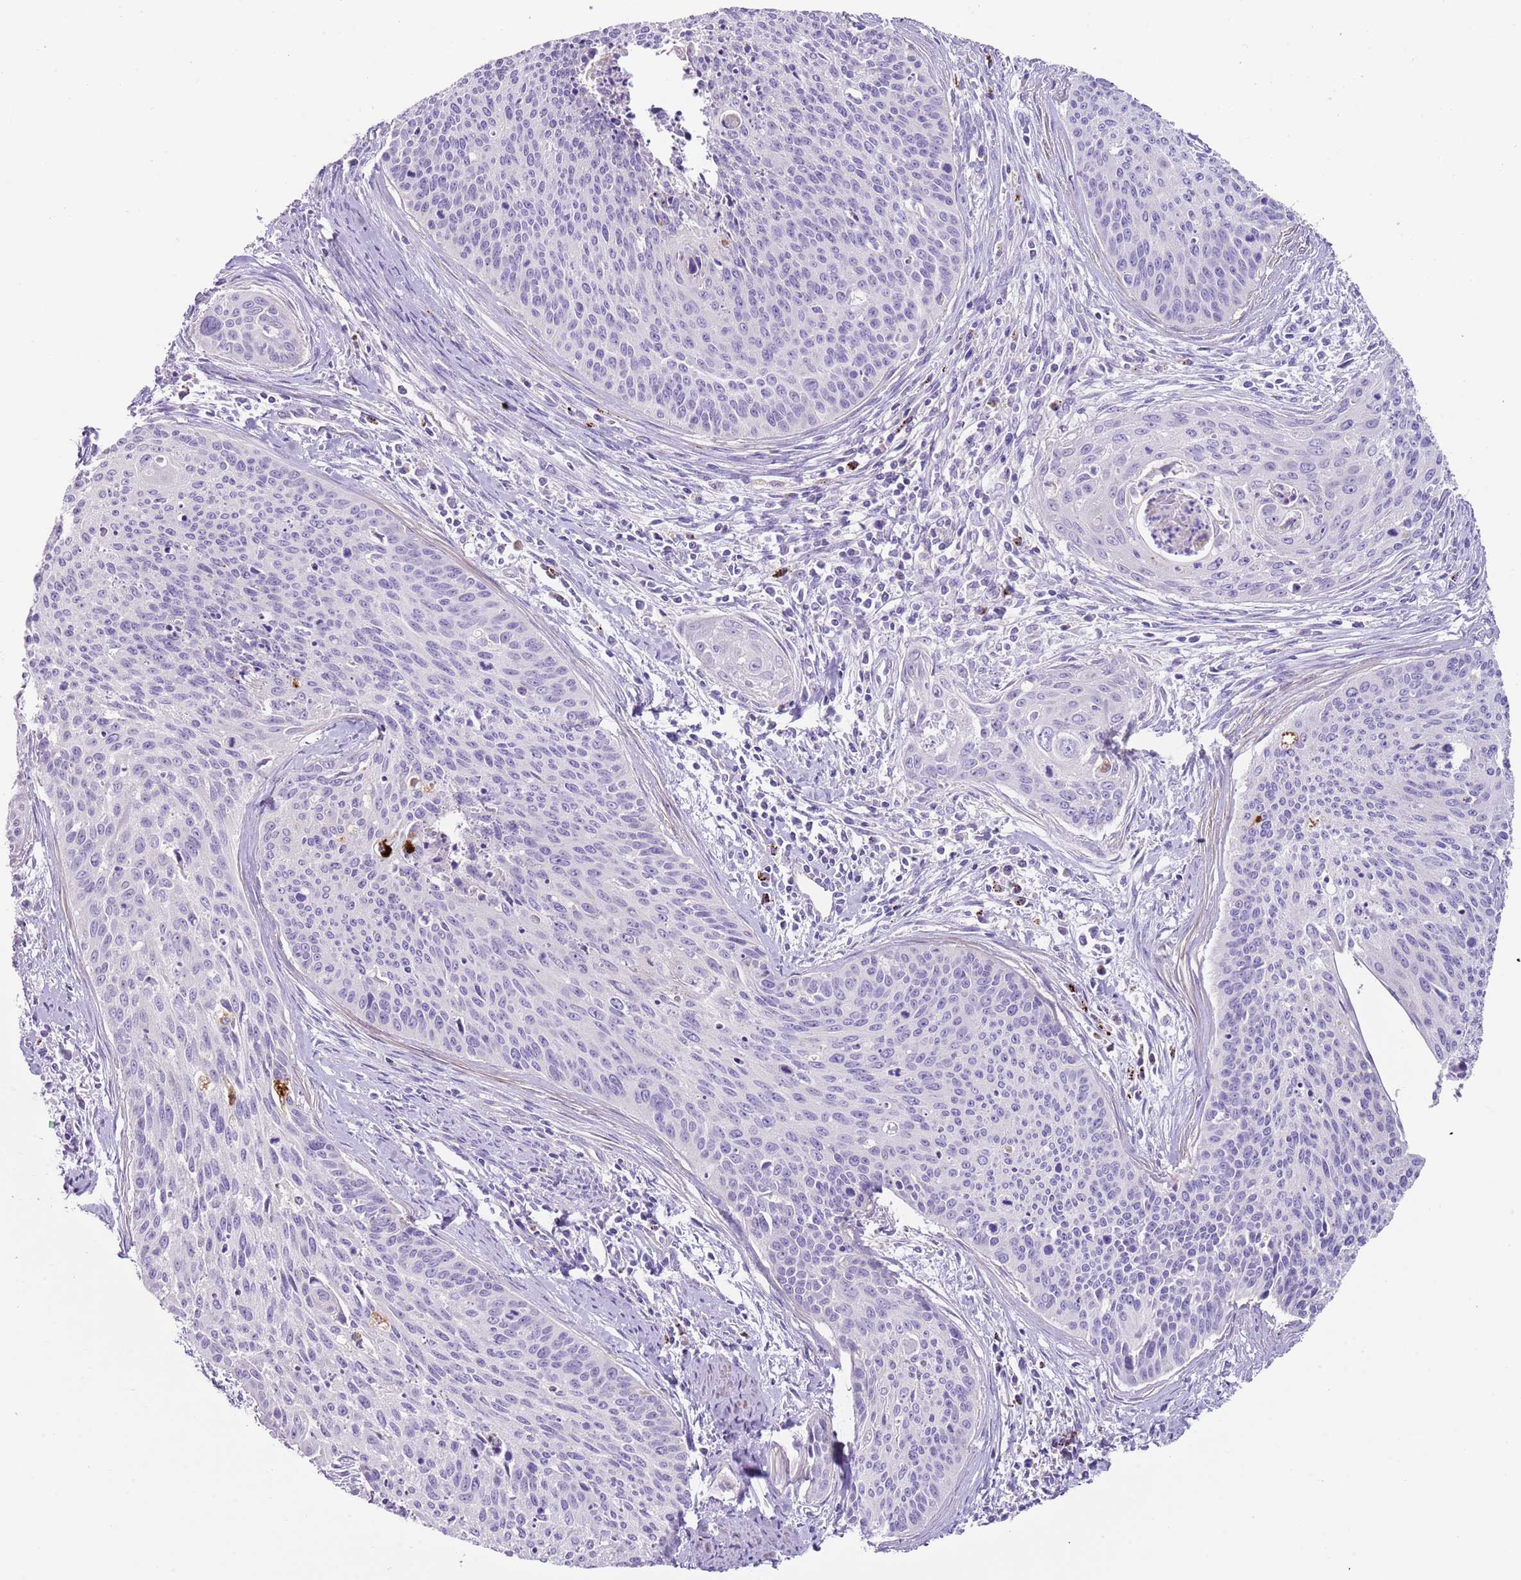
{"staining": {"intensity": "negative", "quantity": "none", "location": "none"}, "tissue": "cervical cancer", "cell_type": "Tumor cells", "image_type": "cancer", "snomed": [{"axis": "morphology", "description": "Squamous cell carcinoma, NOS"}, {"axis": "topography", "description": "Cervix"}], "caption": "High magnification brightfield microscopy of squamous cell carcinoma (cervical) stained with DAB (brown) and counterstained with hematoxylin (blue): tumor cells show no significant staining.", "gene": "LRRN3", "patient": {"sex": "female", "age": 55}}